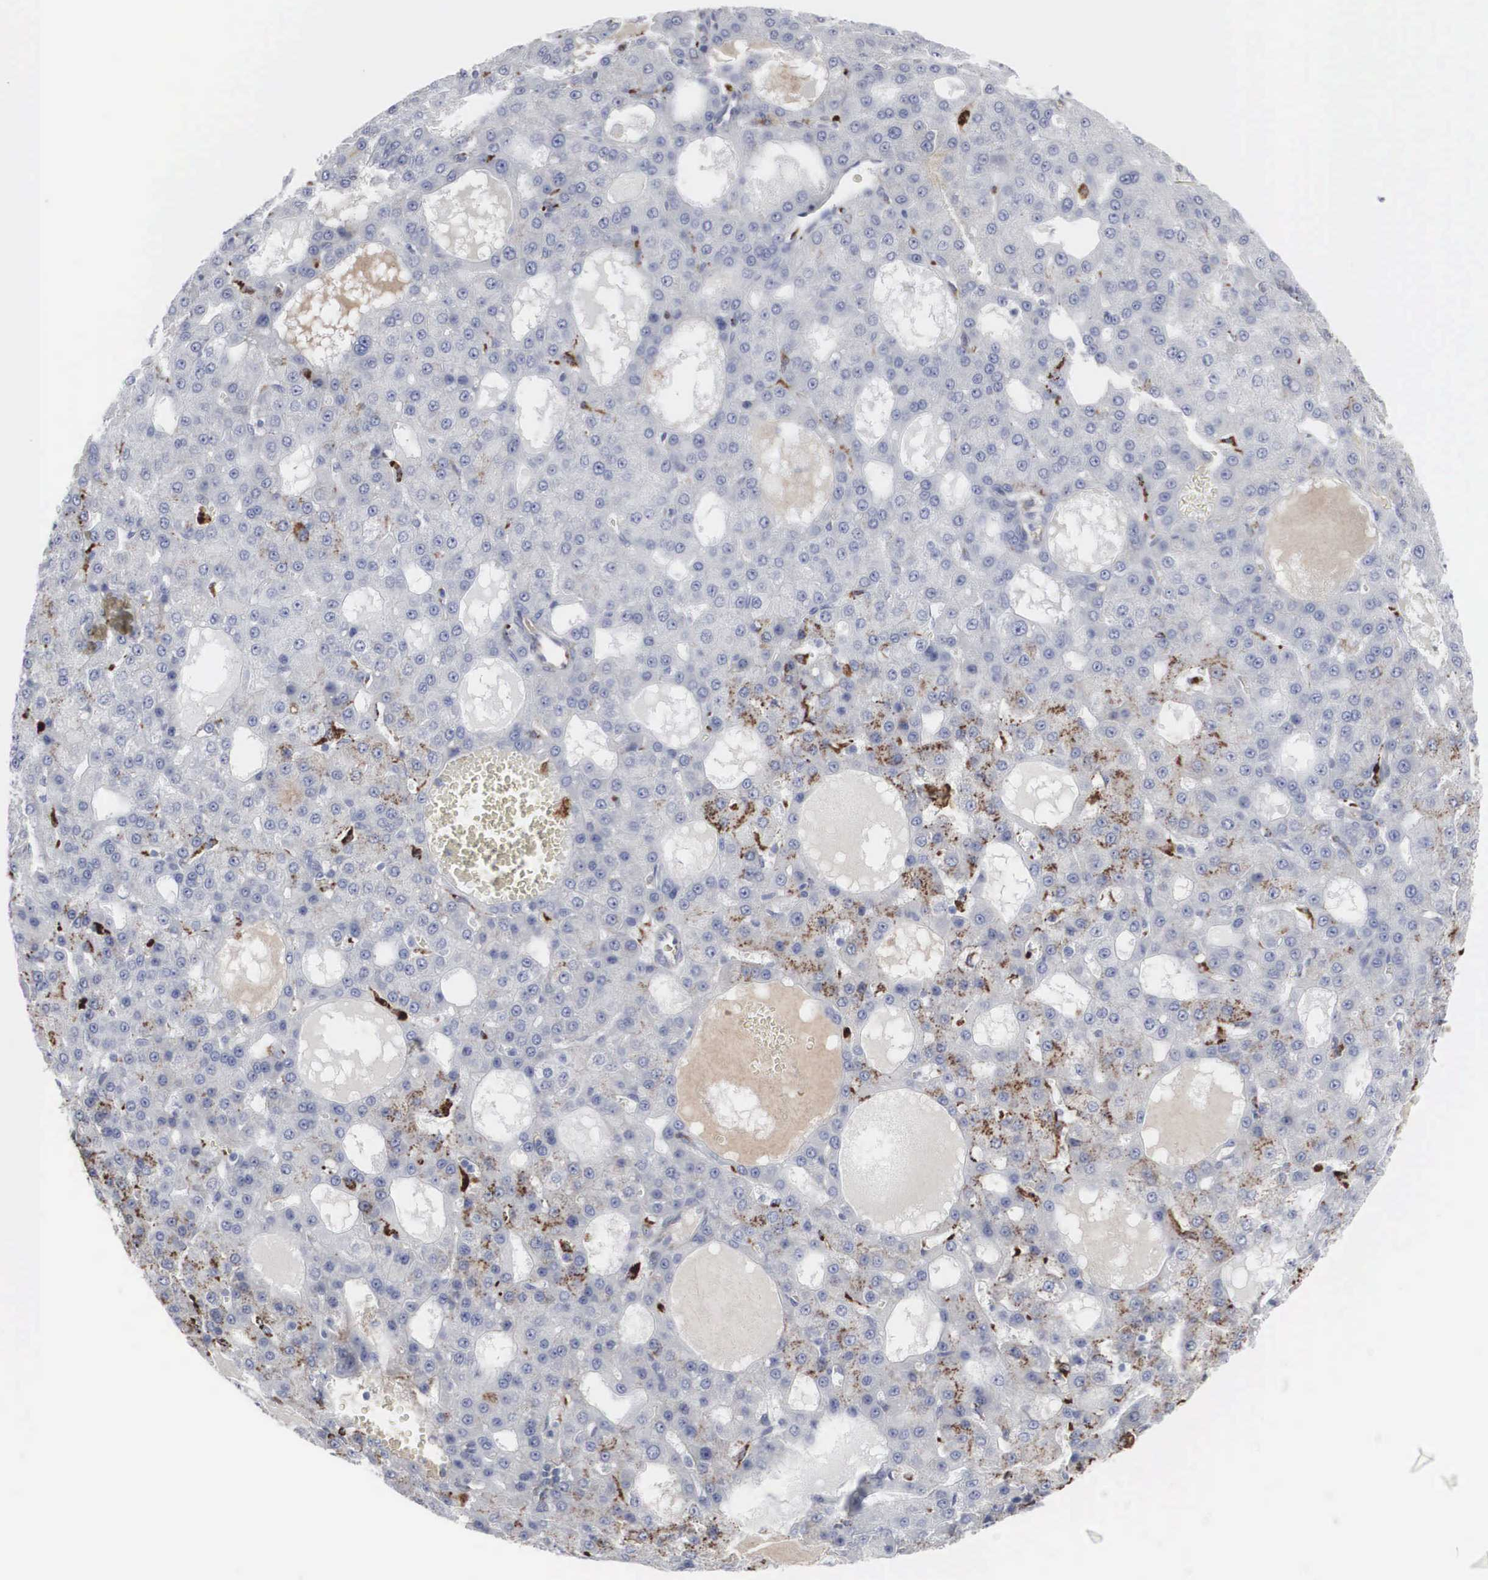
{"staining": {"intensity": "moderate", "quantity": "25%-75%", "location": "cytoplasmic/membranous"}, "tissue": "liver cancer", "cell_type": "Tumor cells", "image_type": "cancer", "snomed": [{"axis": "morphology", "description": "Carcinoma, Hepatocellular, NOS"}, {"axis": "topography", "description": "Liver"}], "caption": "Tumor cells show medium levels of moderate cytoplasmic/membranous positivity in approximately 25%-75% of cells in liver cancer (hepatocellular carcinoma). (Stains: DAB (3,3'-diaminobenzidine) in brown, nuclei in blue, Microscopy: brightfield microscopy at high magnification).", "gene": "LGALS3BP", "patient": {"sex": "male", "age": 47}}